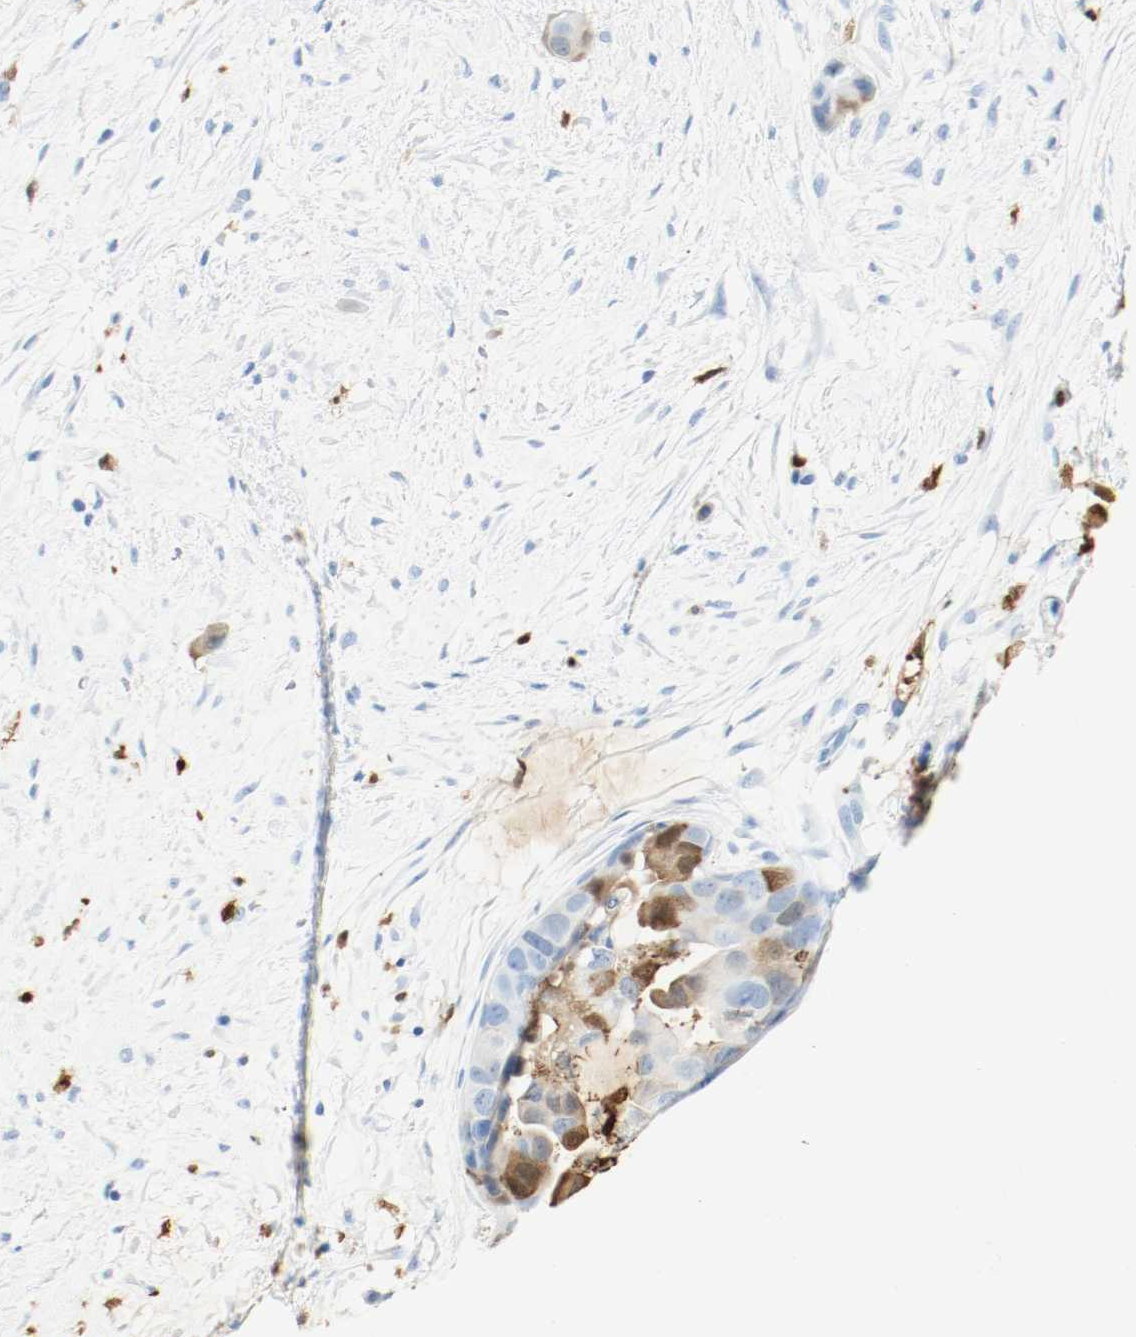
{"staining": {"intensity": "weak", "quantity": "<25%", "location": "cytoplasmic/membranous"}, "tissue": "breast cancer", "cell_type": "Tumor cells", "image_type": "cancer", "snomed": [{"axis": "morphology", "description": "Duct carcinoma"}, {"axis": "topography", "description": "Breast"}], "caption": "The image exhibits no significant positivity in tumor cells of breast cancer (invasive ductal carcinoma).", "gene": "S100A9", "patient": {"sex": "female", "age": 40}}